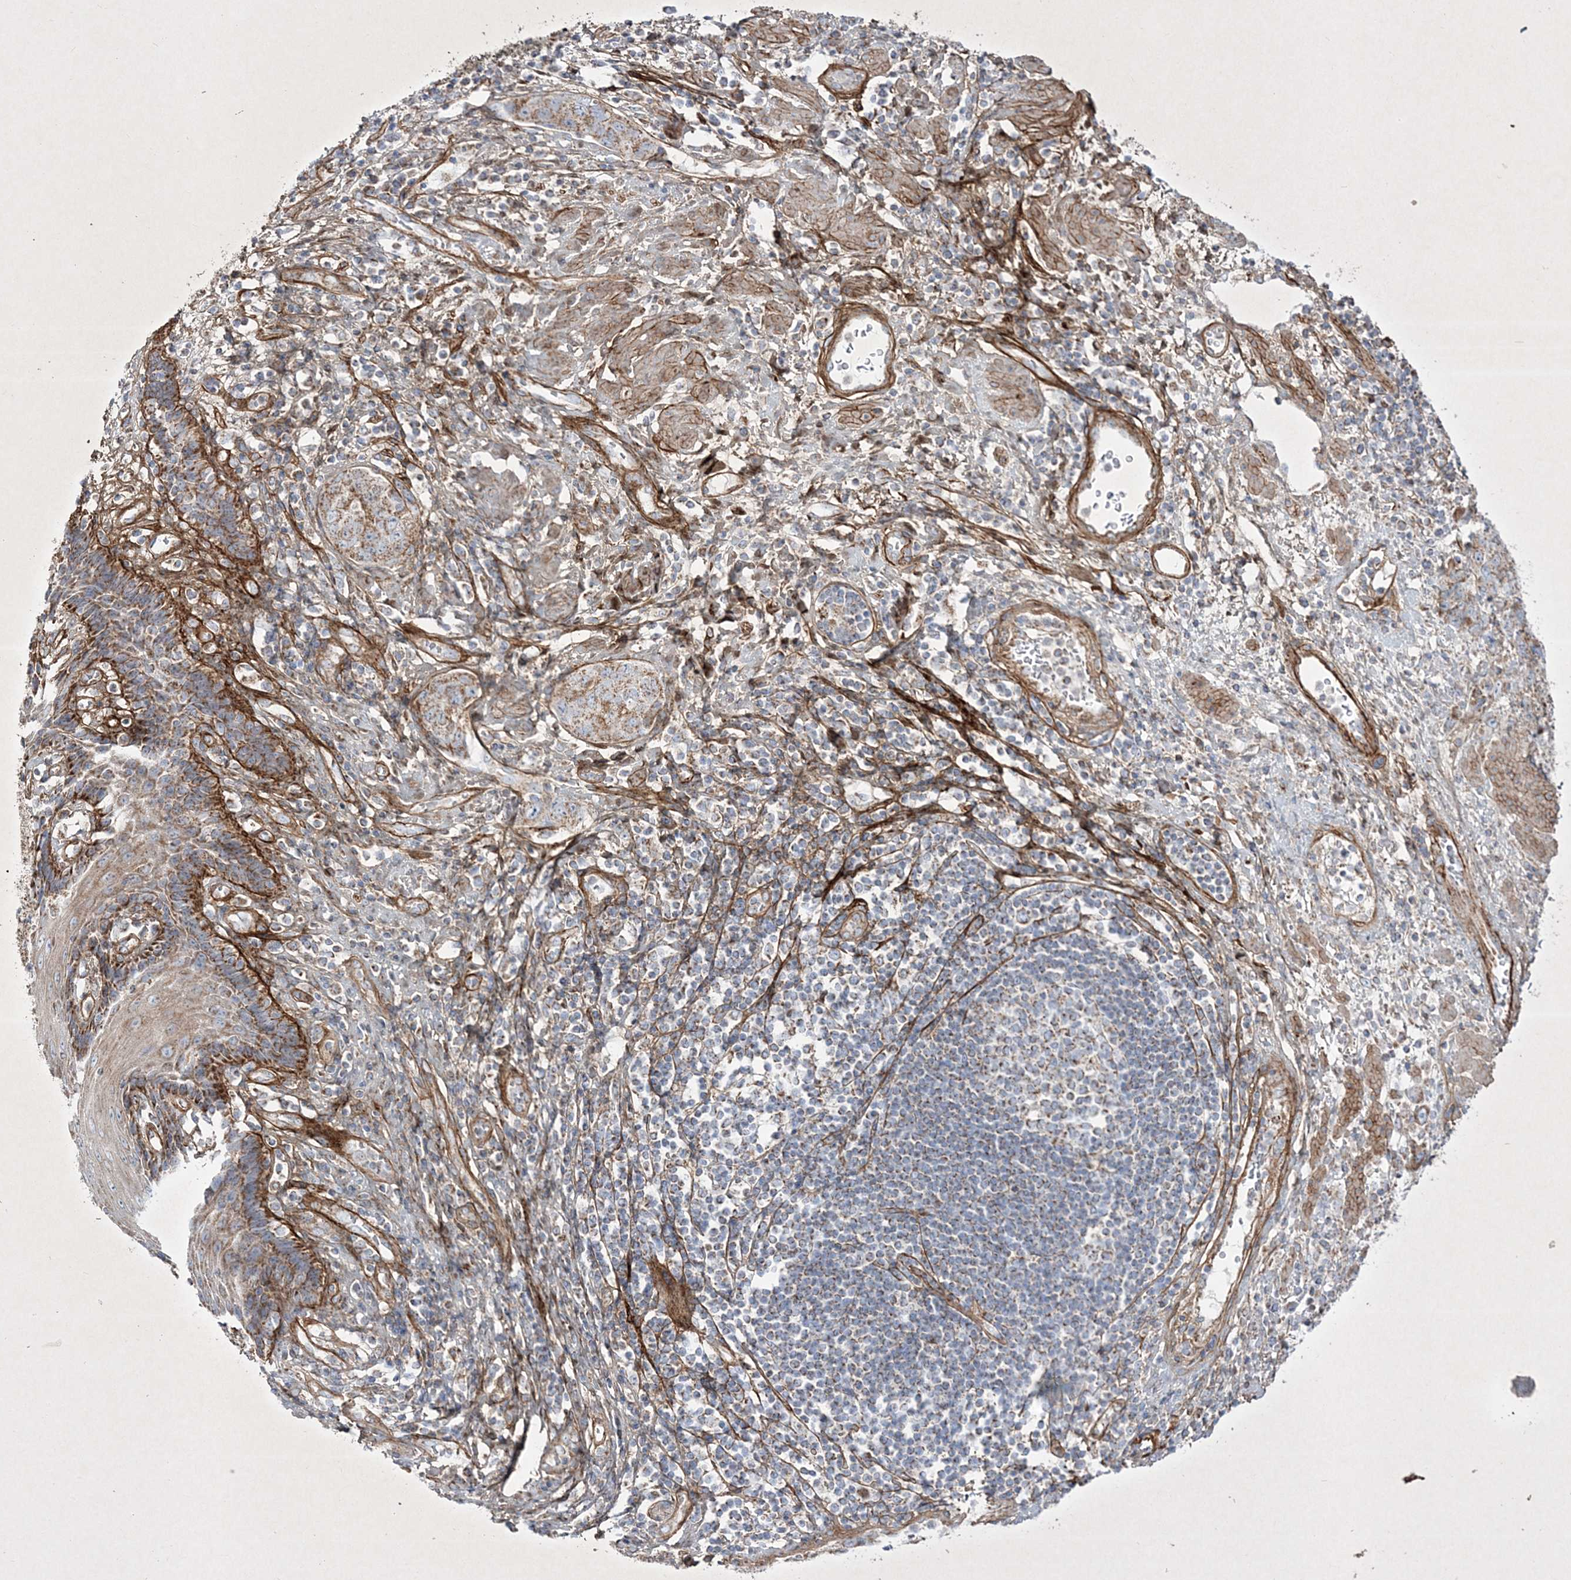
{"staining": {"intensity": "moderate", "quantity": ">75%", "location": "cytoplasmic/membranous"}, "tissue": "stomach cancer", "cell_type": "Tumor cells", "image_type": "cancer", "snomed": [{"axis": "morphology", "description": "Adenocarcinoma, NOS"}, {"axis": "topography", "description": "Stomach"}], "caption": "Stomach cancer (adenocarcinoma) tissue shows moderate cytoplasmic/membranous staining in approximately >75% of tumor cells, visualized by immunohistochemistry.", "gene": "RICTOR", "patient": {"sex": "male", "age": 48}}